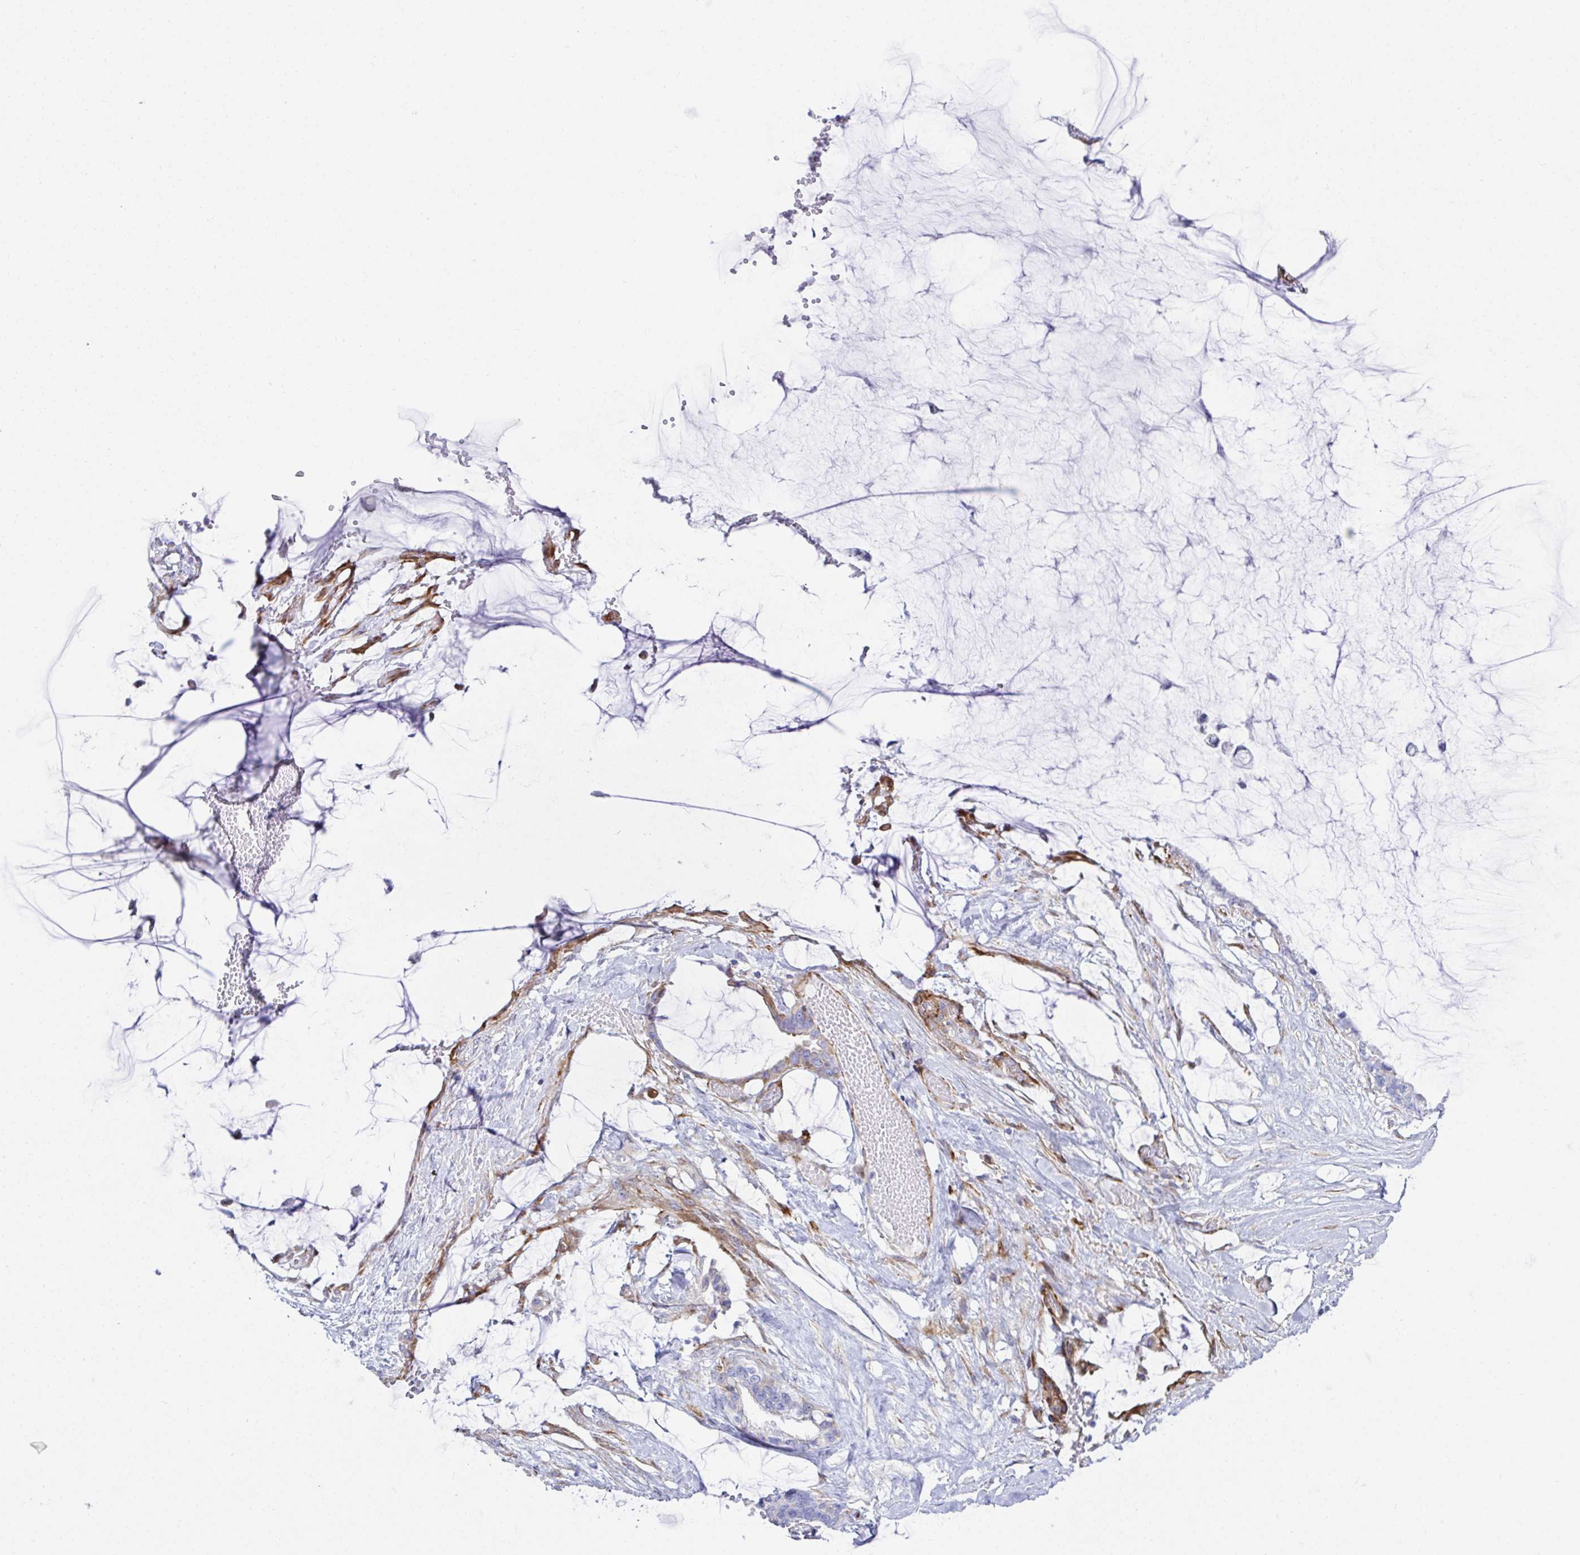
{"staining": {"intensity": "negative", "quantity": "none", "location": "none"}, "tissue": "ovarian cancer", "cell_type": "Tumor cells", "image_type": "cancer", "snomed": [{"axis": "morphology", "description": "Cystadenocarcinoma, mucinous, NOS"}, {"axis": "topography", "description": "Ovary"}], "caption": "Immunohistochemistry (IHC) of ovarian mucinous cystadenocarcinoma demonstrates no staining in tumor cells.", "gene": "ZNF713", "patient": {"sex": "female", "age": 39}}